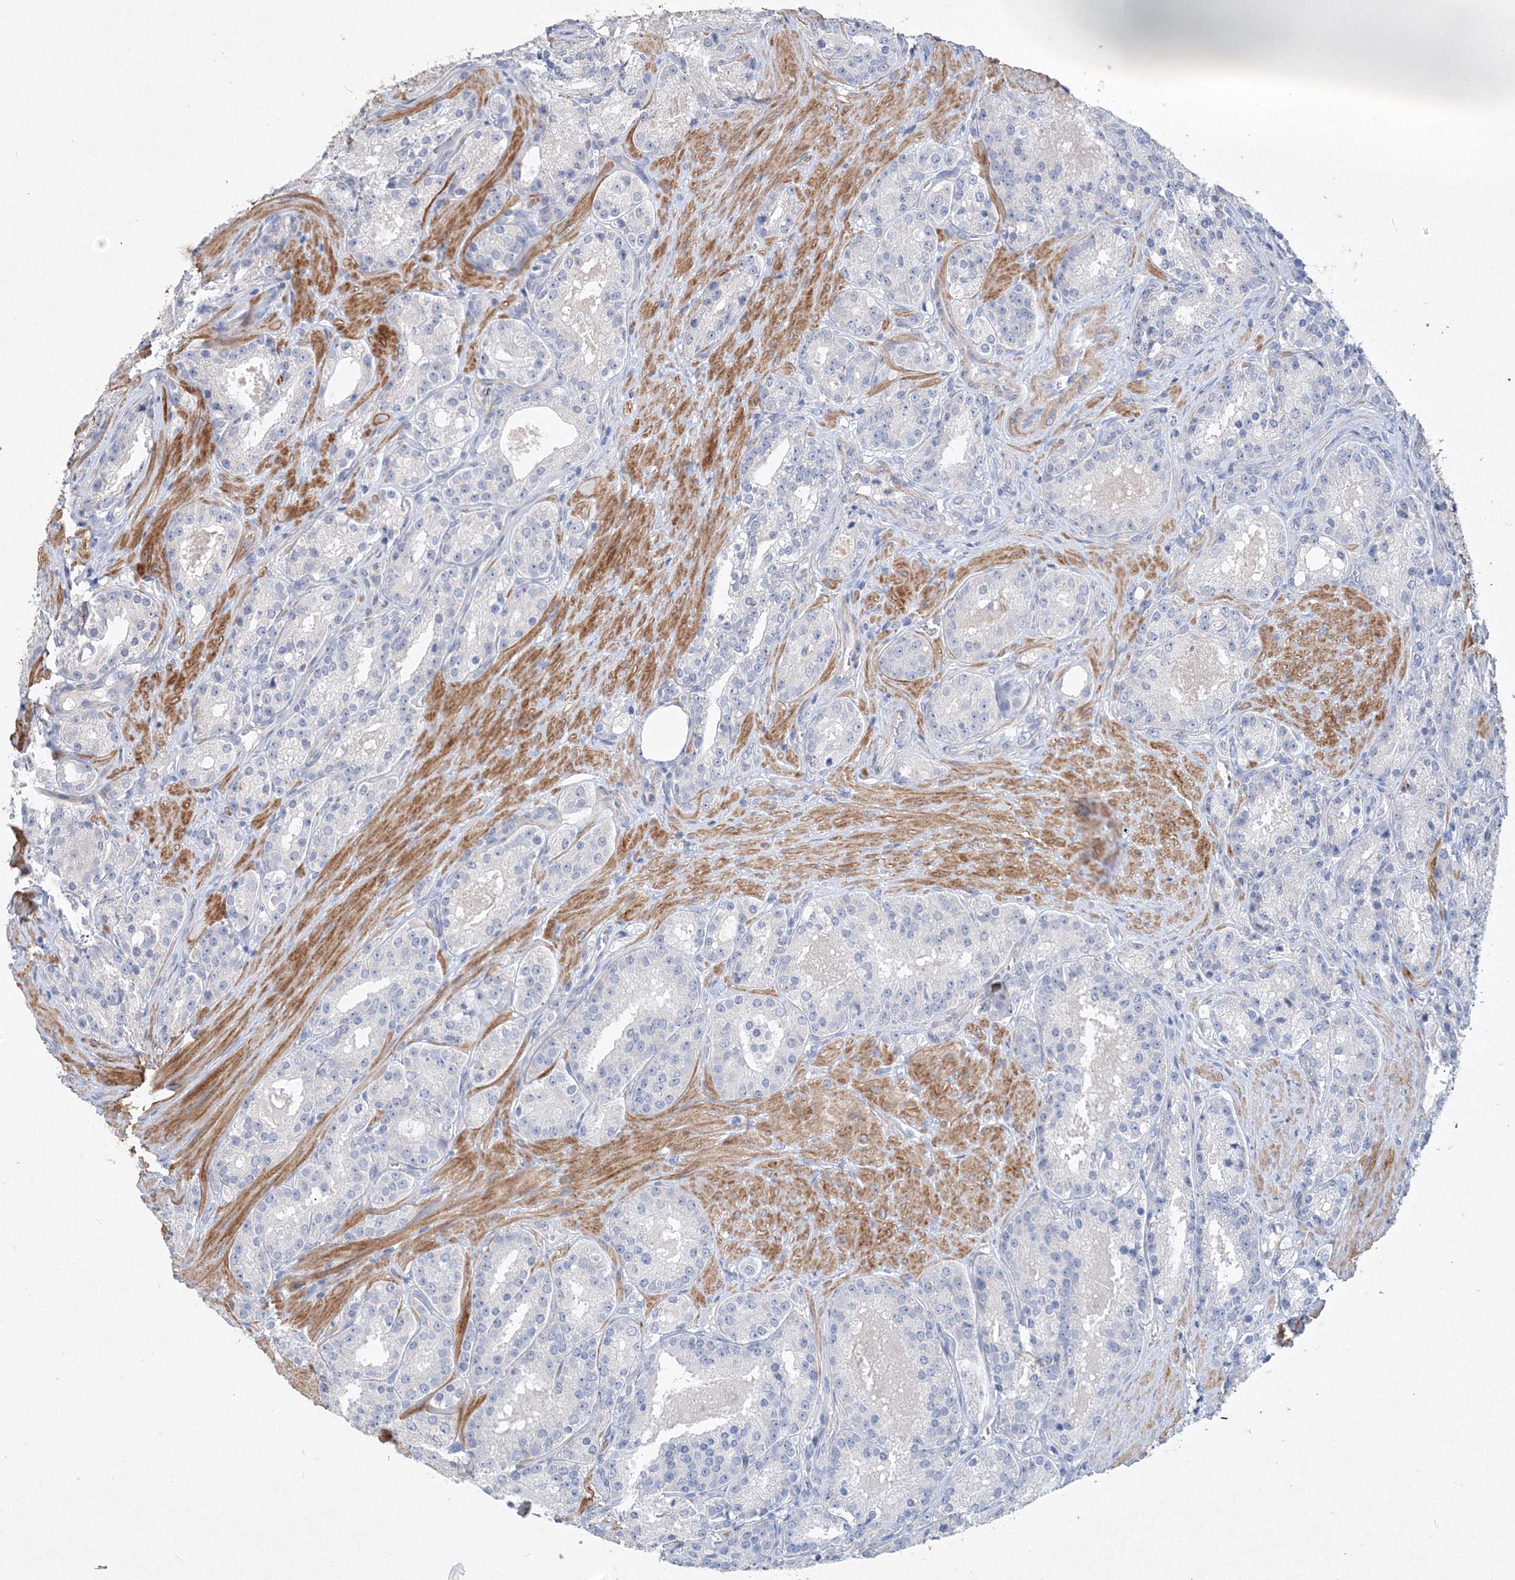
{"staining": {"intensity": "negative", "quantity": "none", "location": "none"}, "tissue": "prostate cancer", "cell_type": "Tumor cells", "image_type": "cancer", "snomed": [{"axis": "morphology", "description": "Adenocarcinoma, High grade"}, {"axis": "topography", "description": "Prostate"}], "caption": "This histopathology image is of prostate adenocarcinoma (high-grade) stained with immunohistochemistry to label a protein in brown with the nuclei are counter-stained blue. There is no staining in tumor cells.", "gene": "OSBPL6", "patient": {"sex": "male", "age": 60}}